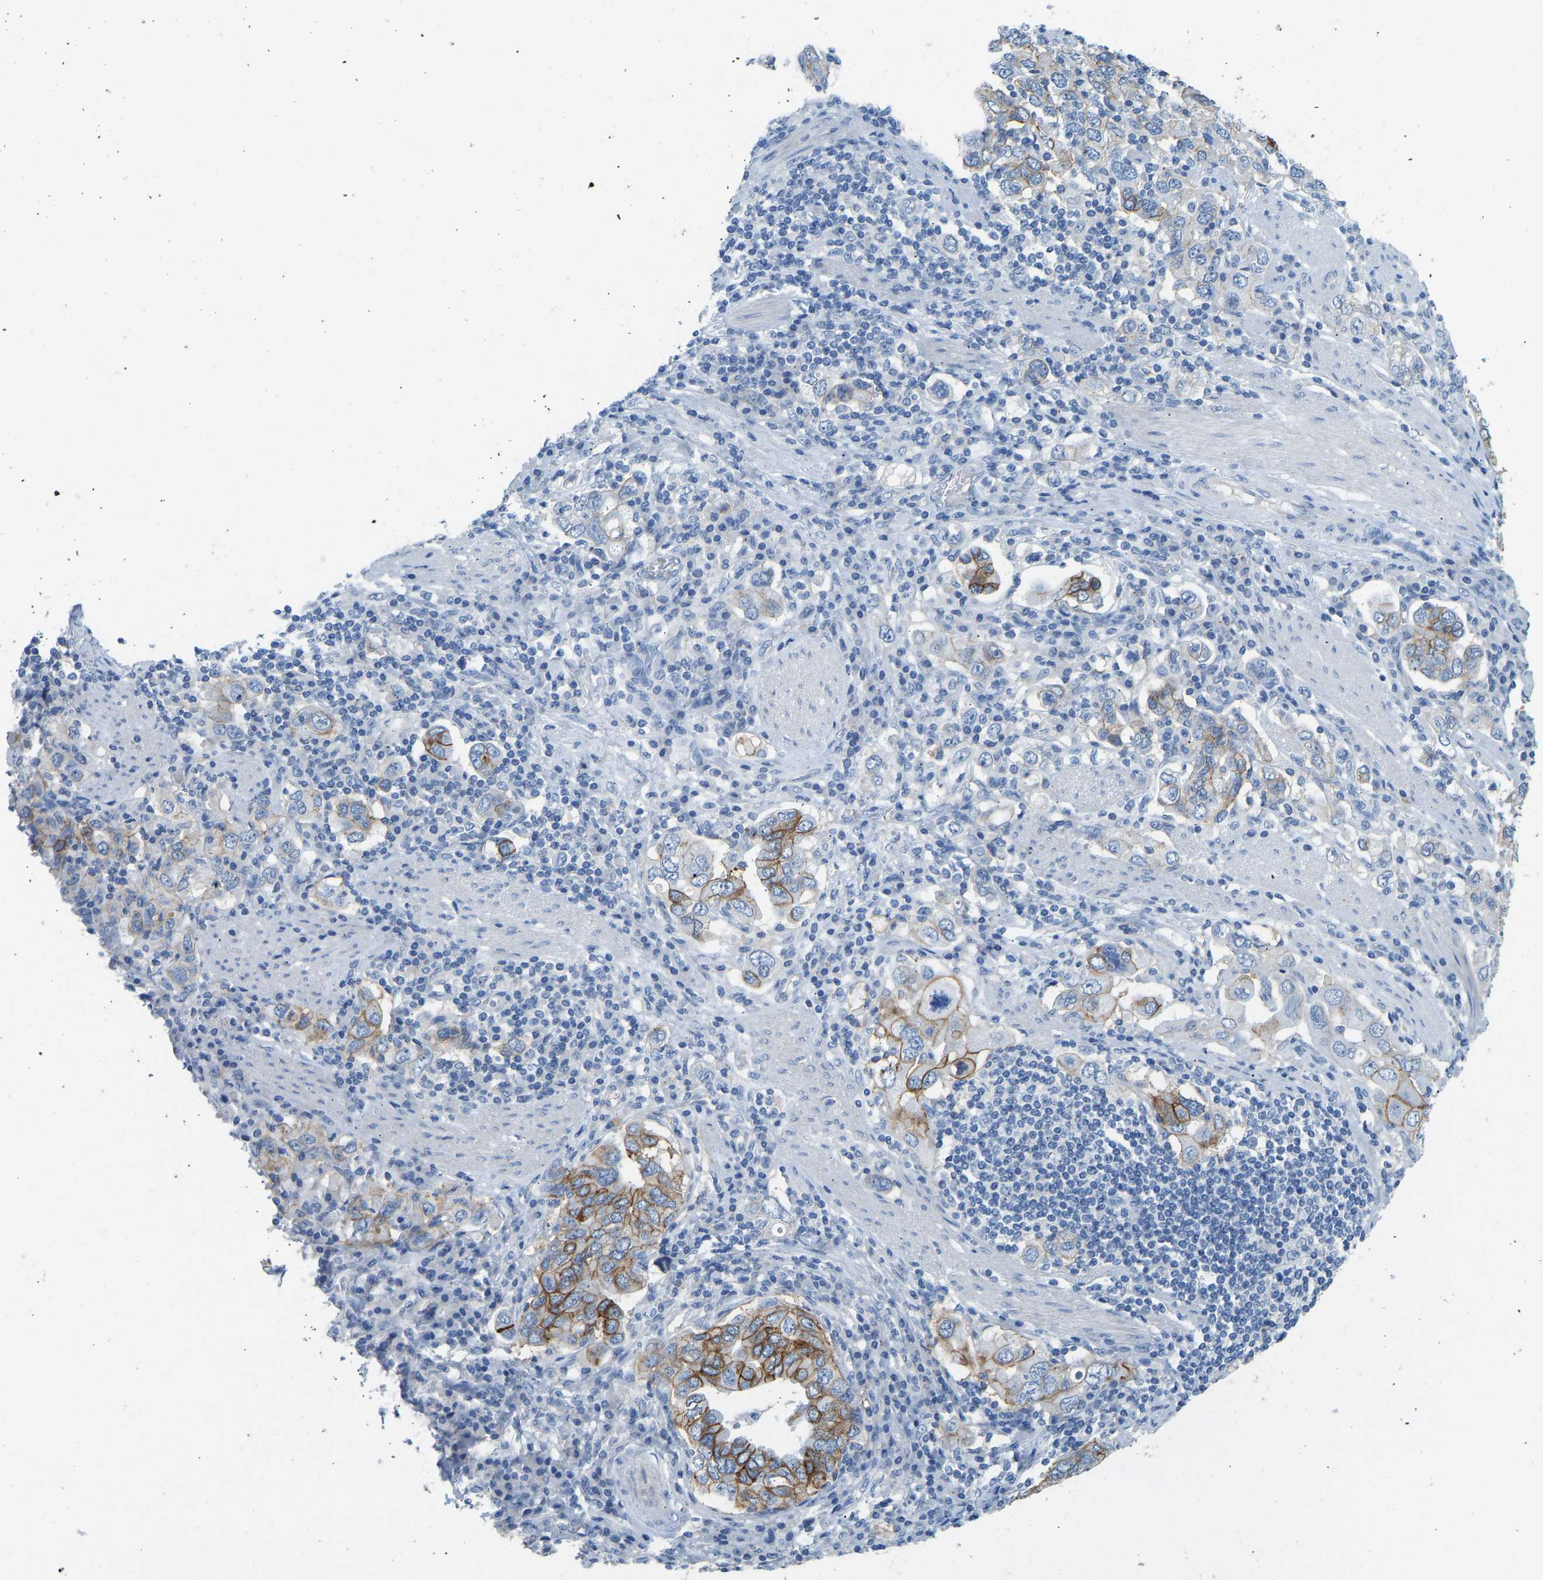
{"staining": {"intensity": "strong", "quantity": "25%-75%", "location": "cytoplasmic/membranous"}, "tissue": "stomach cancer", "cell_type": "Tumor cells", "image_type": "cancer", "snomed": [{"axis": "morphology", "description": "Adenocarcinoma, NOS"}, {"axis": "topography", "description": "Stomach, upper"}], "caption": "A histopathology image of stomach cancer stained for a protein demonstrates strong cytoplasmic/membranous brown staining in tumor cells.", "gene": "ATP1A1", "patient": {"sex": "male", "age": 62}}